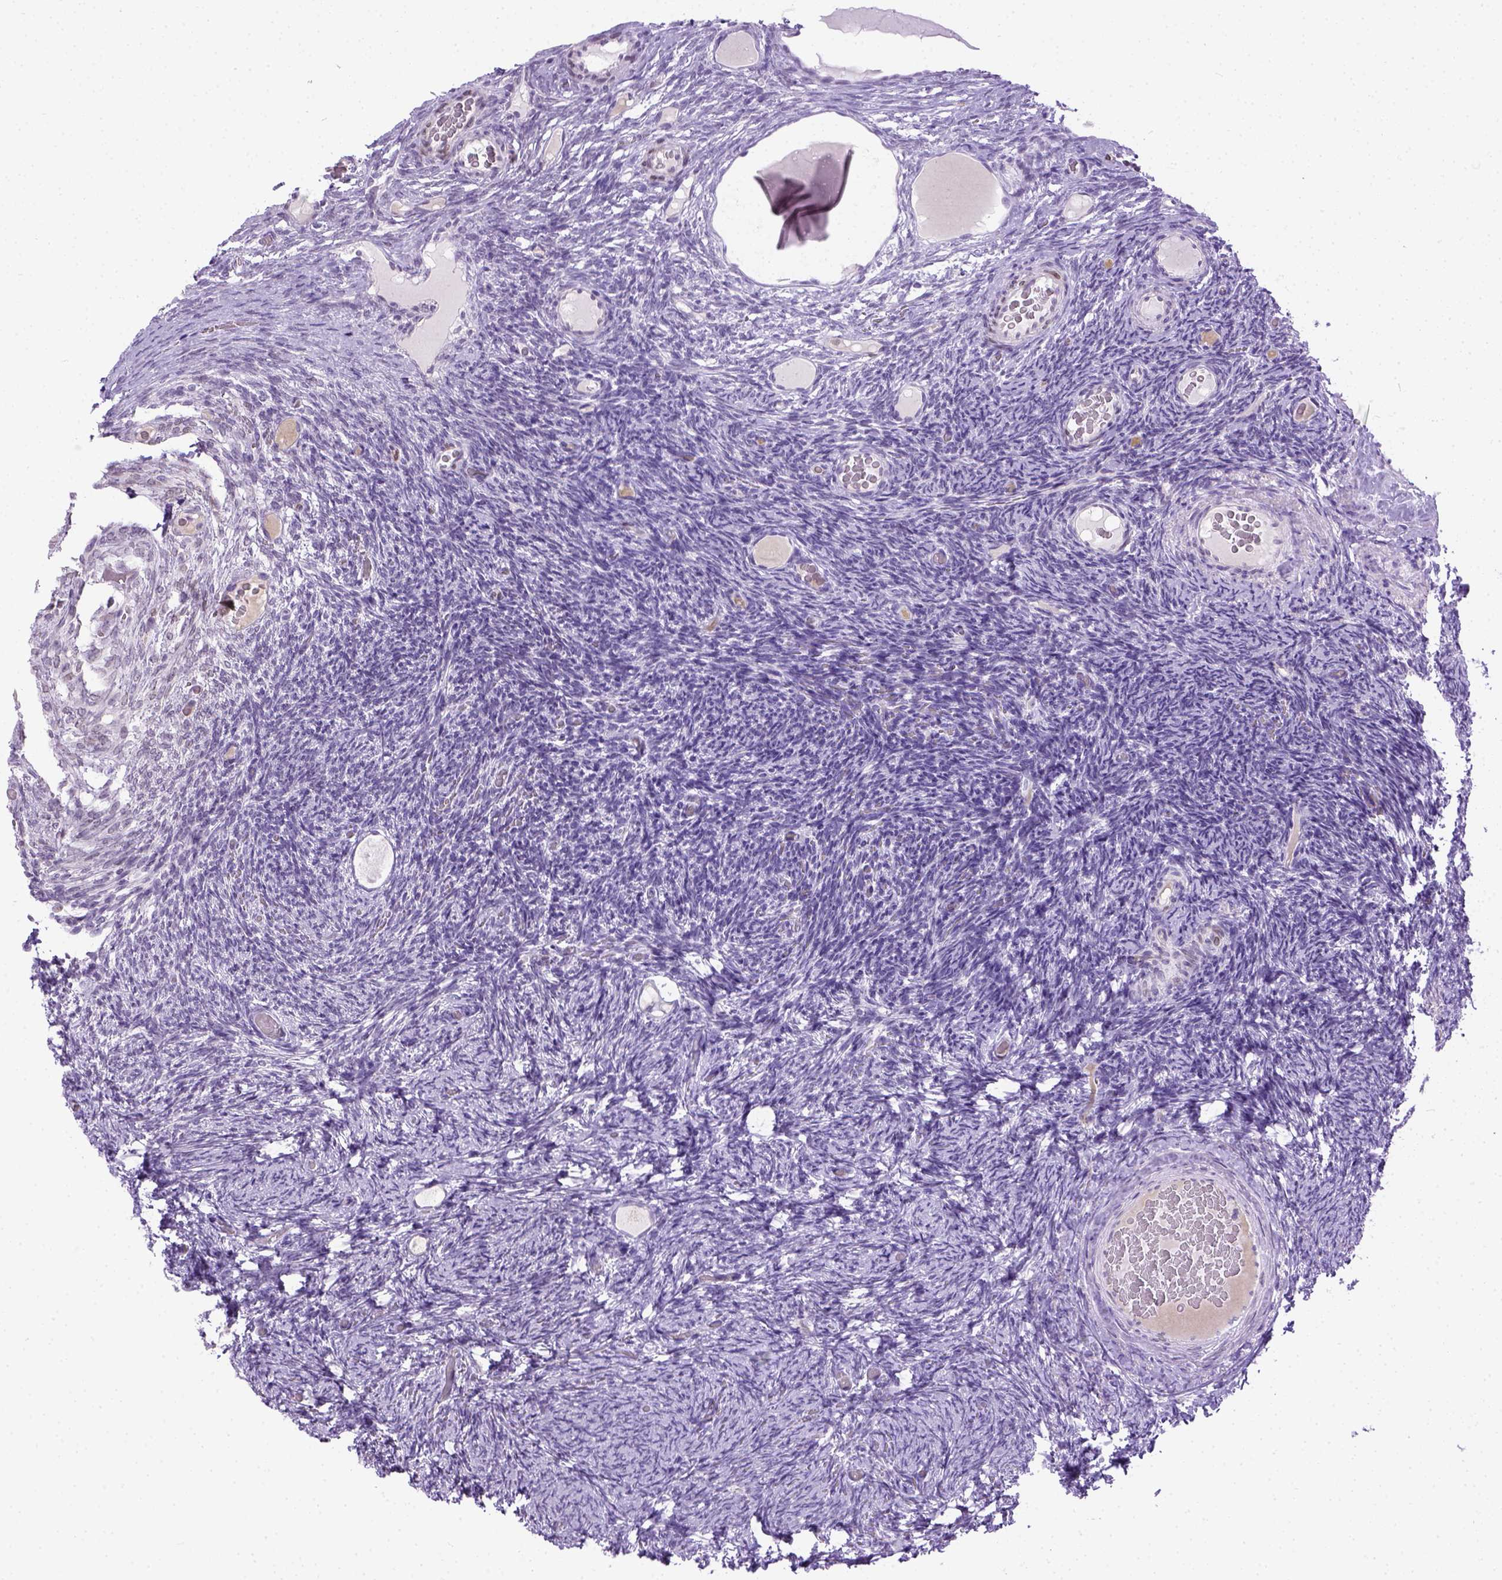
{"staining": {"intensity": "negative", "quantity": "none", "location": "none"}, "tissue": "ovary", "cell_type": "Follicle cells", "image_type": "normal", "snomed": [{"axis": "morphology", "description": "Normal tissue, NOS"}, {"axis": "topography", "description": "Ovary"}], "caption": "A photomicrograph of ovary stained for a protein exhibits no brown staining in follicle cells. (DAB (3,3'-diaminobenzidine) immunohistochemistry with hematoxylin counter stain).", "gene": "FAM184B", "patient": {"sex": "female", "age": 34}}